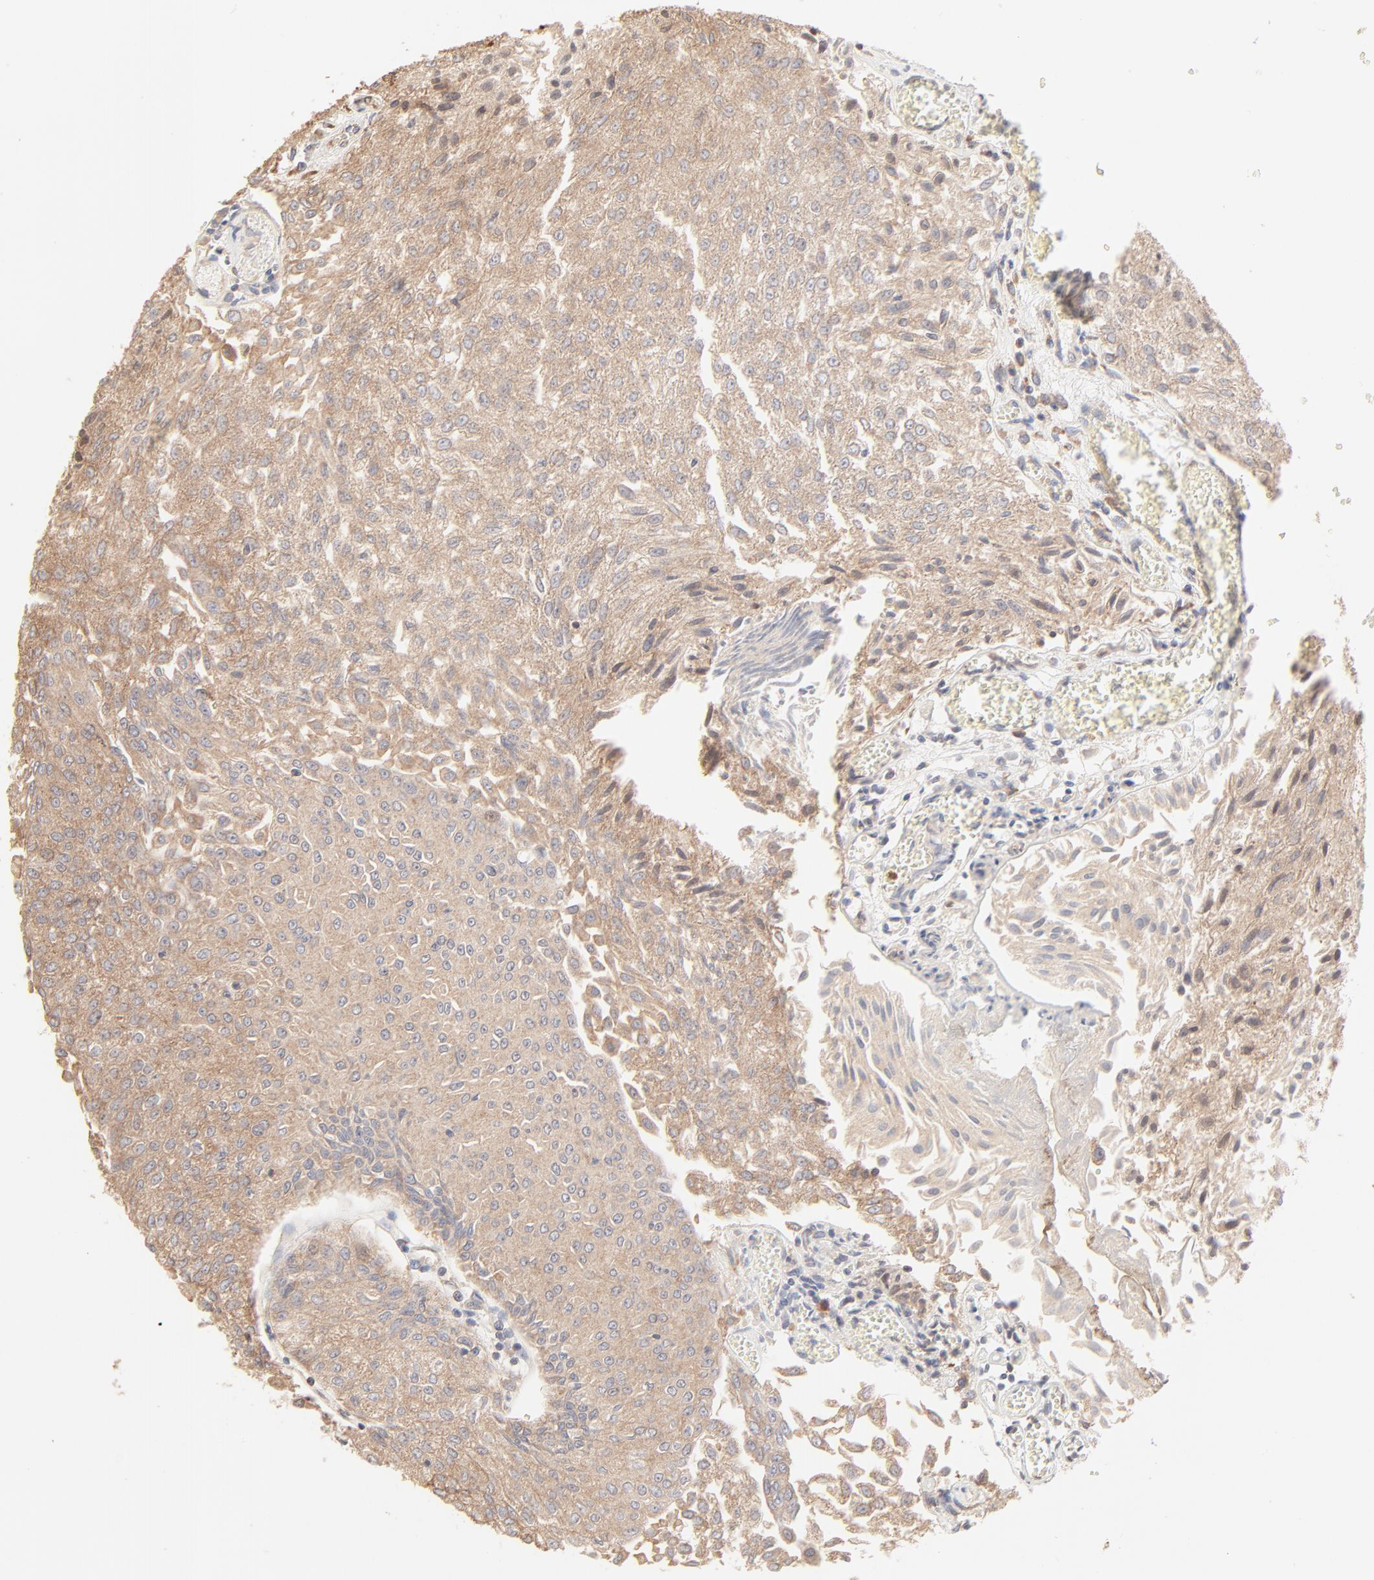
{"staining": {"intensity": "weak", "quantity": ">75%", "location": "cytoplasmic/membranous"}, "tissue": "urothelial cancer", "cell_type": "Tumor cells", "image_type": "cancer", "snomed": [{"axis": "morphology", "description": "Urothelial carcinoma, Low grade"}, {"axis": "topography", "description": "Urinary bladder"}], "caption": "Immunohistochemistry (IHC) (DAB (3,3'-diaminobenzidine)) staining of human urothelial carcinoma (low-grade) displays weak cytoplasmic/membranous protein staining in approximately >75% of tumor cells.", "gene": "RPS20", "patient": {"sex": "male", "age": 86}}